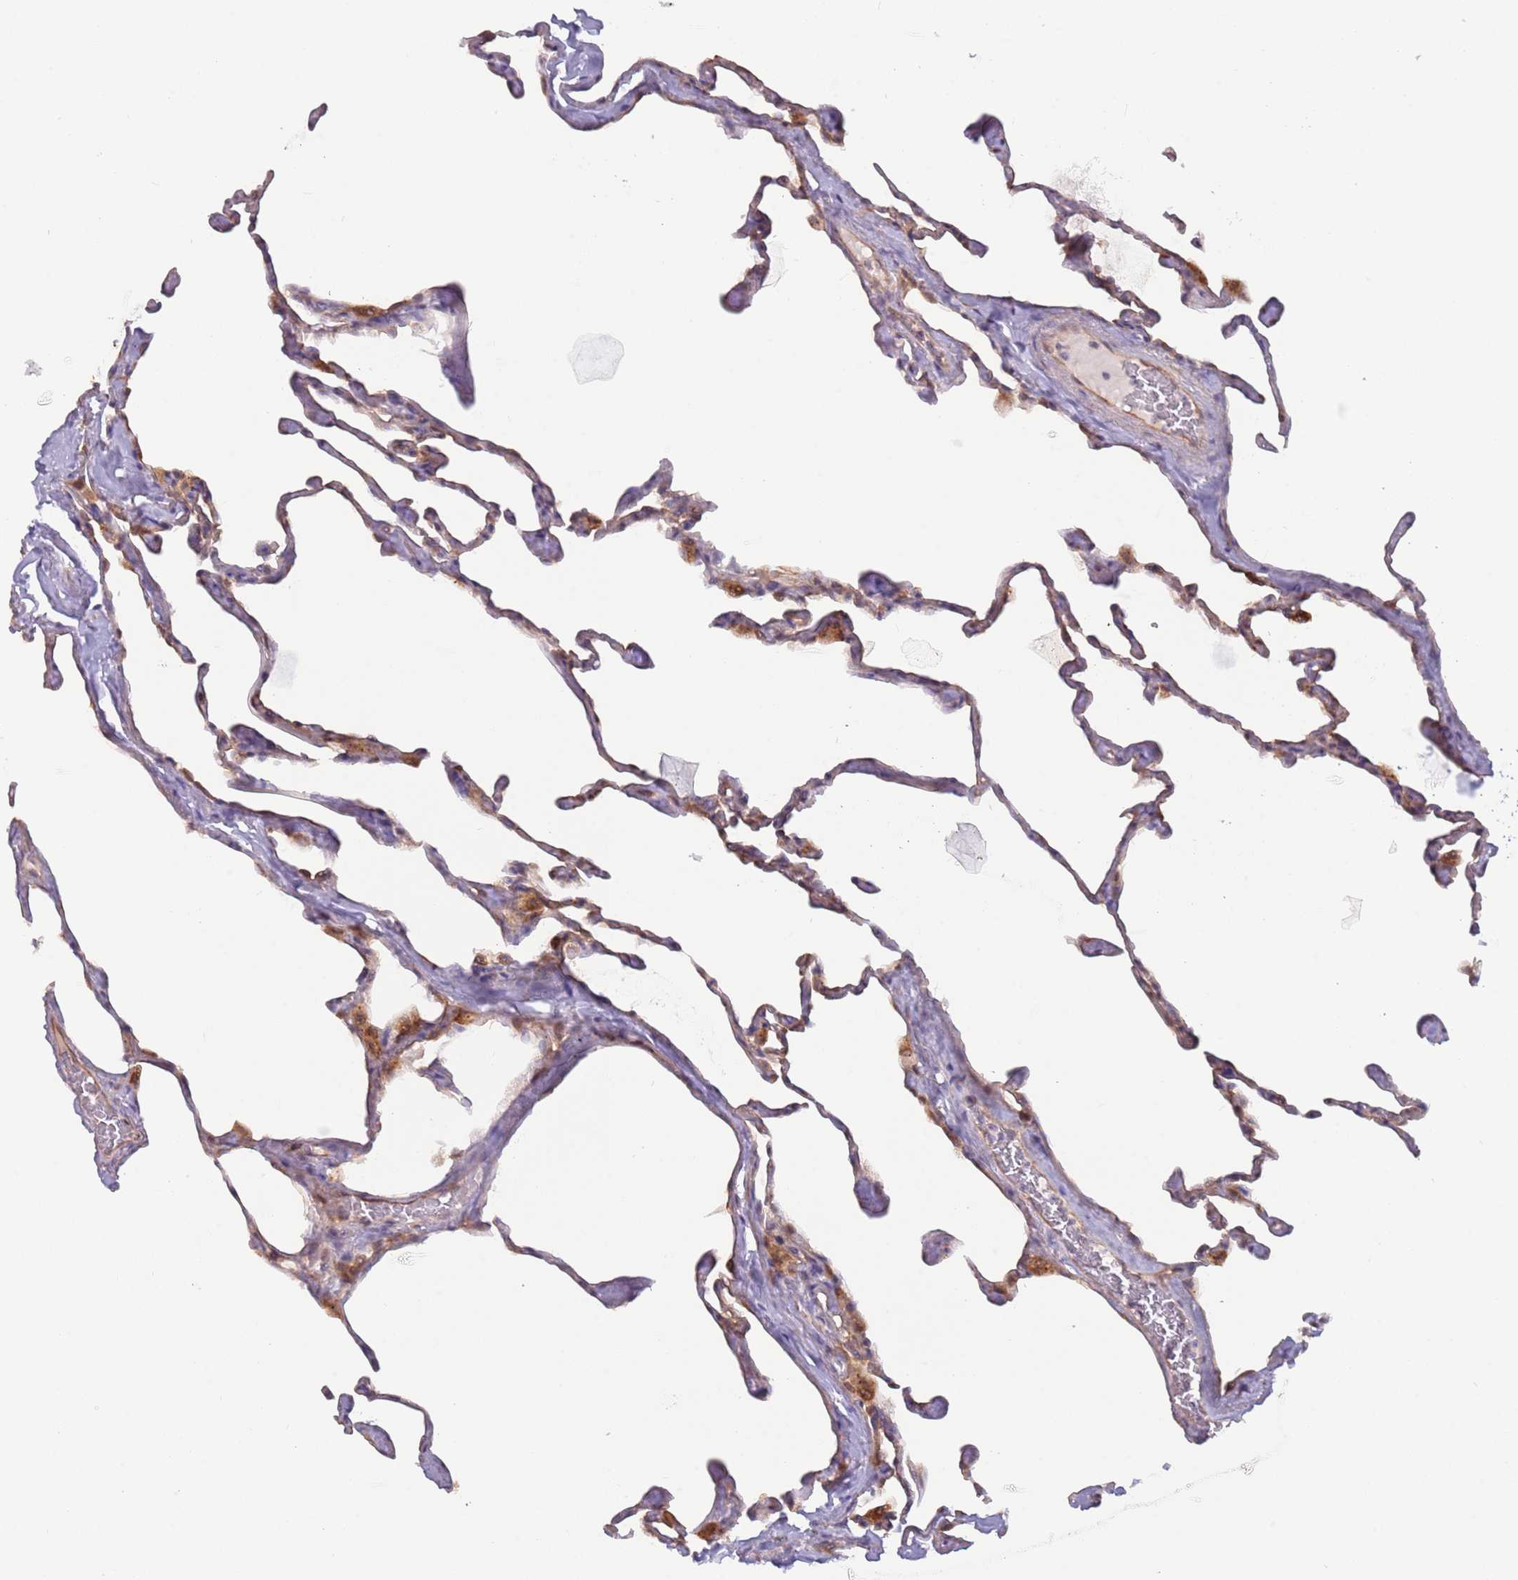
{"staining": {"intensity": "moderate", "quantity": ">75%", "location": "cytoplasmic/membranous"}, "tissue": "lung", "cell_type": "Alveolar cells", "image_type": "normal", "snomed": [{"axis": "morphology", "description": "Normal tissue, NOS"}, {"axis": "topography", "description": "Lung"}], "caption": "A brown stain labels moderate cytoplasmic/membranous expression of a protein in alveolar cells of normal lung.", "gene": "LDHD", "patient": {"sex": "male", "age": 65}}